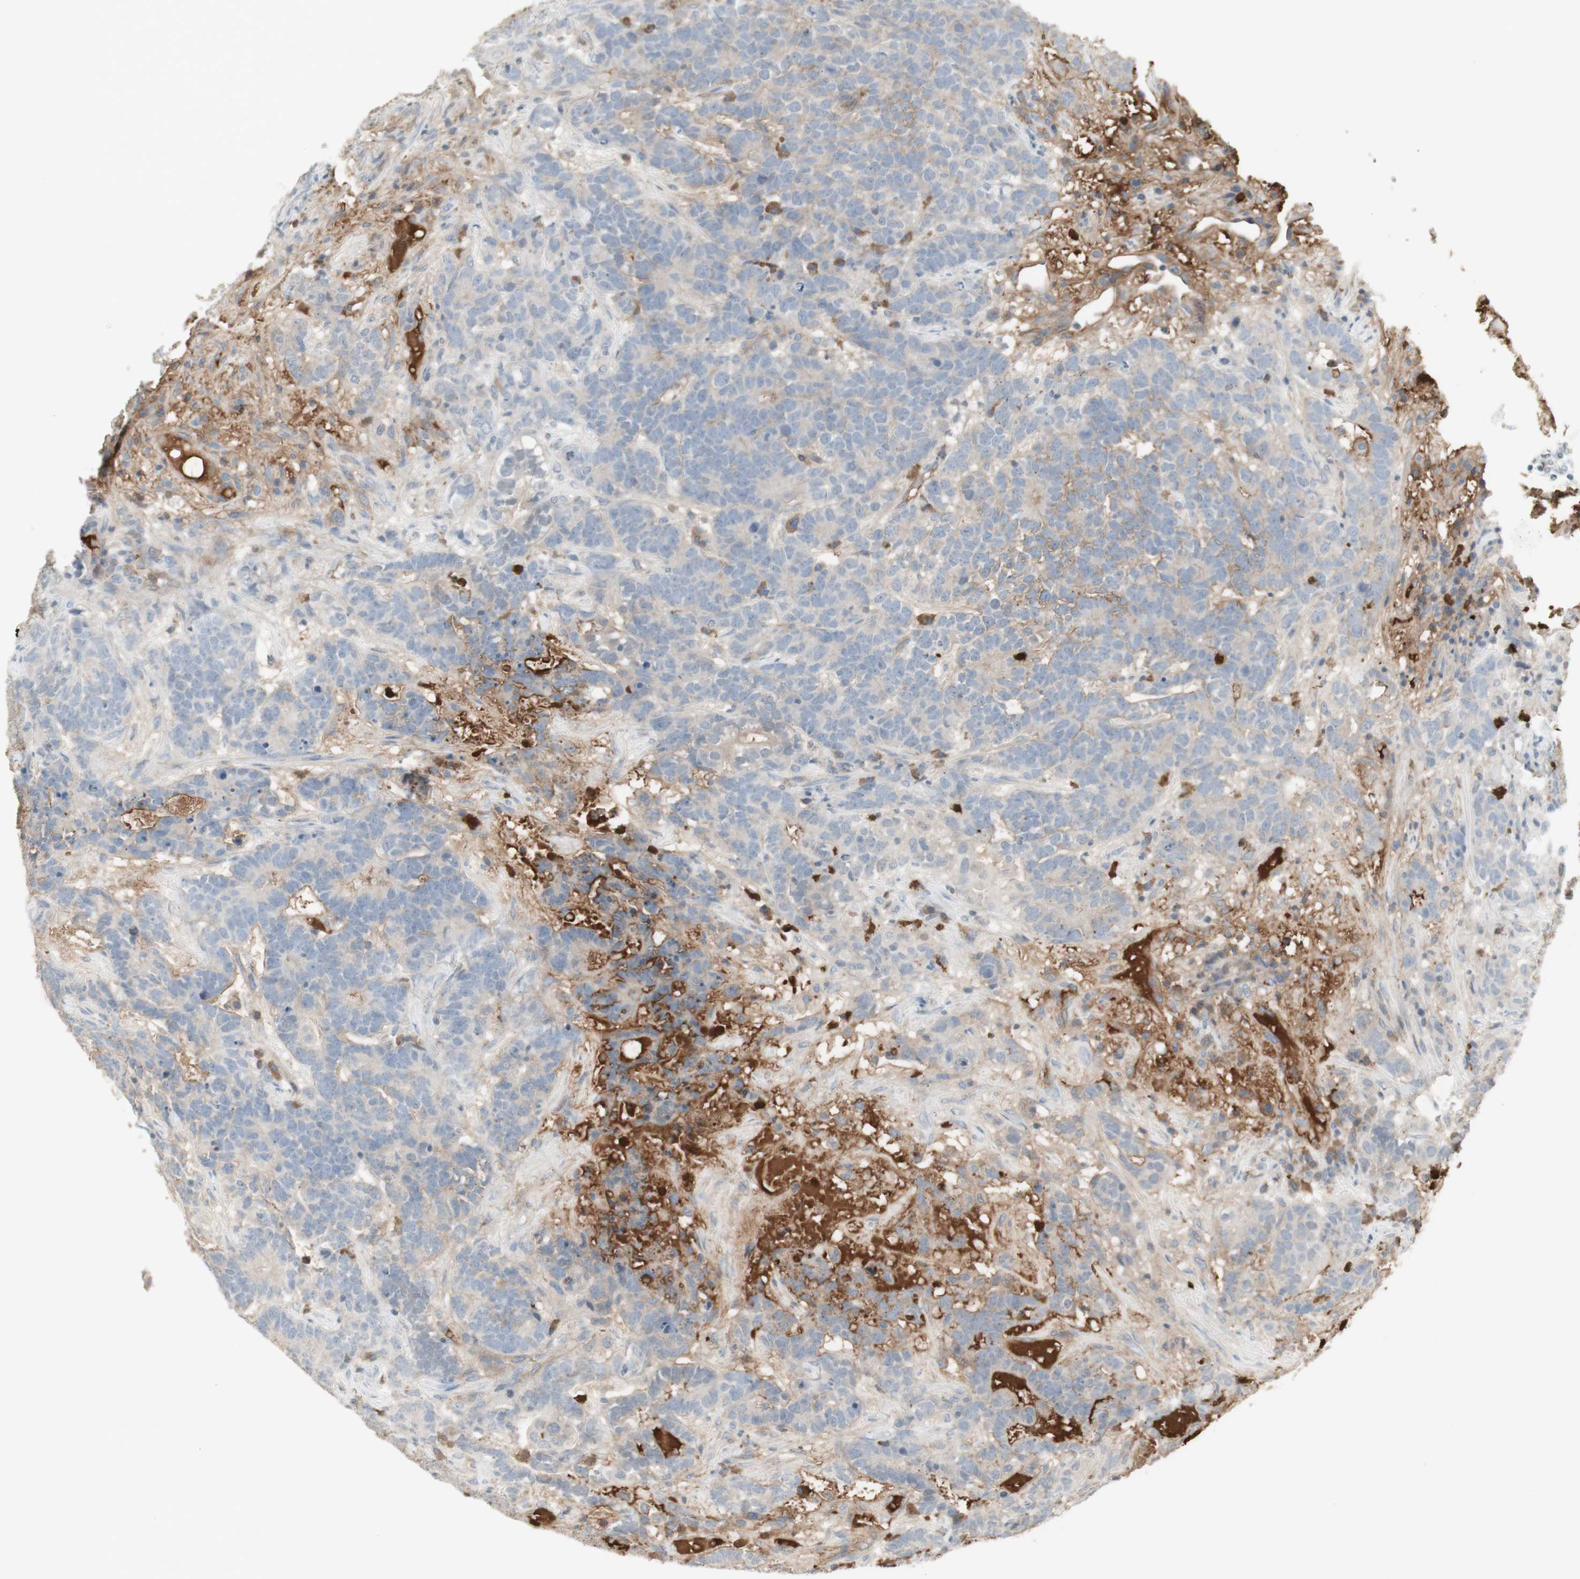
{"staining": {"intensity": "weak", "quantity": "<25%", "location": "cytoplasmic/membranous"}, "tissue": "testis cancer", "cell_type": "Tumor cells", "image_type": "cancer", "snomed": [{"axis": "morphology", "description": "Carcinoma, Embryonal, NOS"}, {"axis": "topography", "description": "Testis"}], "caption": "DAB immunohistochemical staining of embryonal carcinoma (testis) displays no significant staining in tumor cells.", "gene": "NID1", "patient": {"sex": "male", "age": 26}}